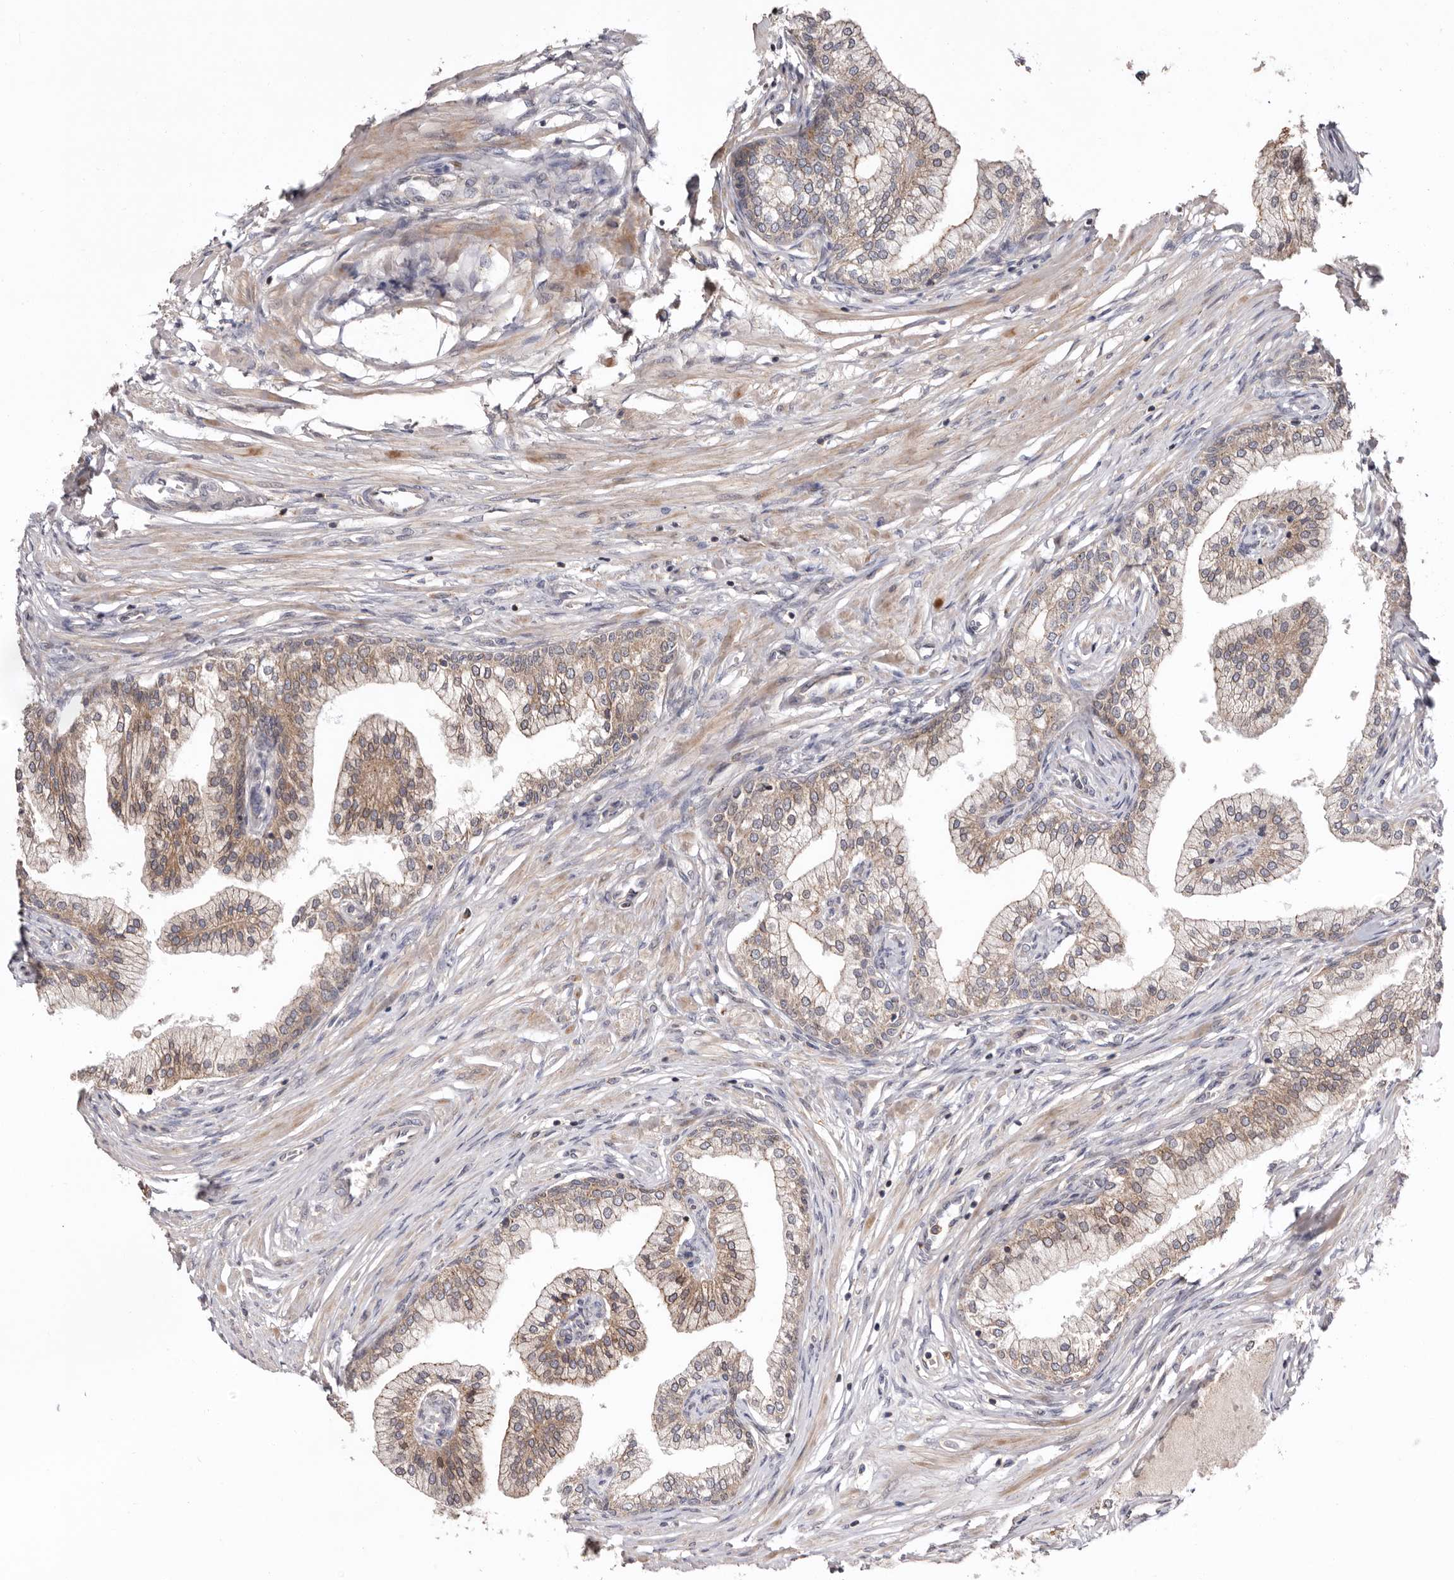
{"staining": {"intensity": "moderate", "quantity": "25%-75%", "location": "cytoplasmic/membranous"}, "tissue": "prostate", "cell_type": "Glandular cells", "image_type": "normal", "snomed": [{"axis": "morphology", "description": "Normal tissue, NOS"}, {"axis": "morphology", "description": "Urothelial carcinoma, Low grade"}, {"axis": "topography", "description": "Urinary bladder"}, {"axis": "topography", "description": "Prostate"}], "caption": "Glandular cells reveal moderate cytoplasmic/membranous positivity in about 25%-75% of cells in benign prostate.", "gene": "TMUB1", "patient": {"sex": "male", "age": 60}}